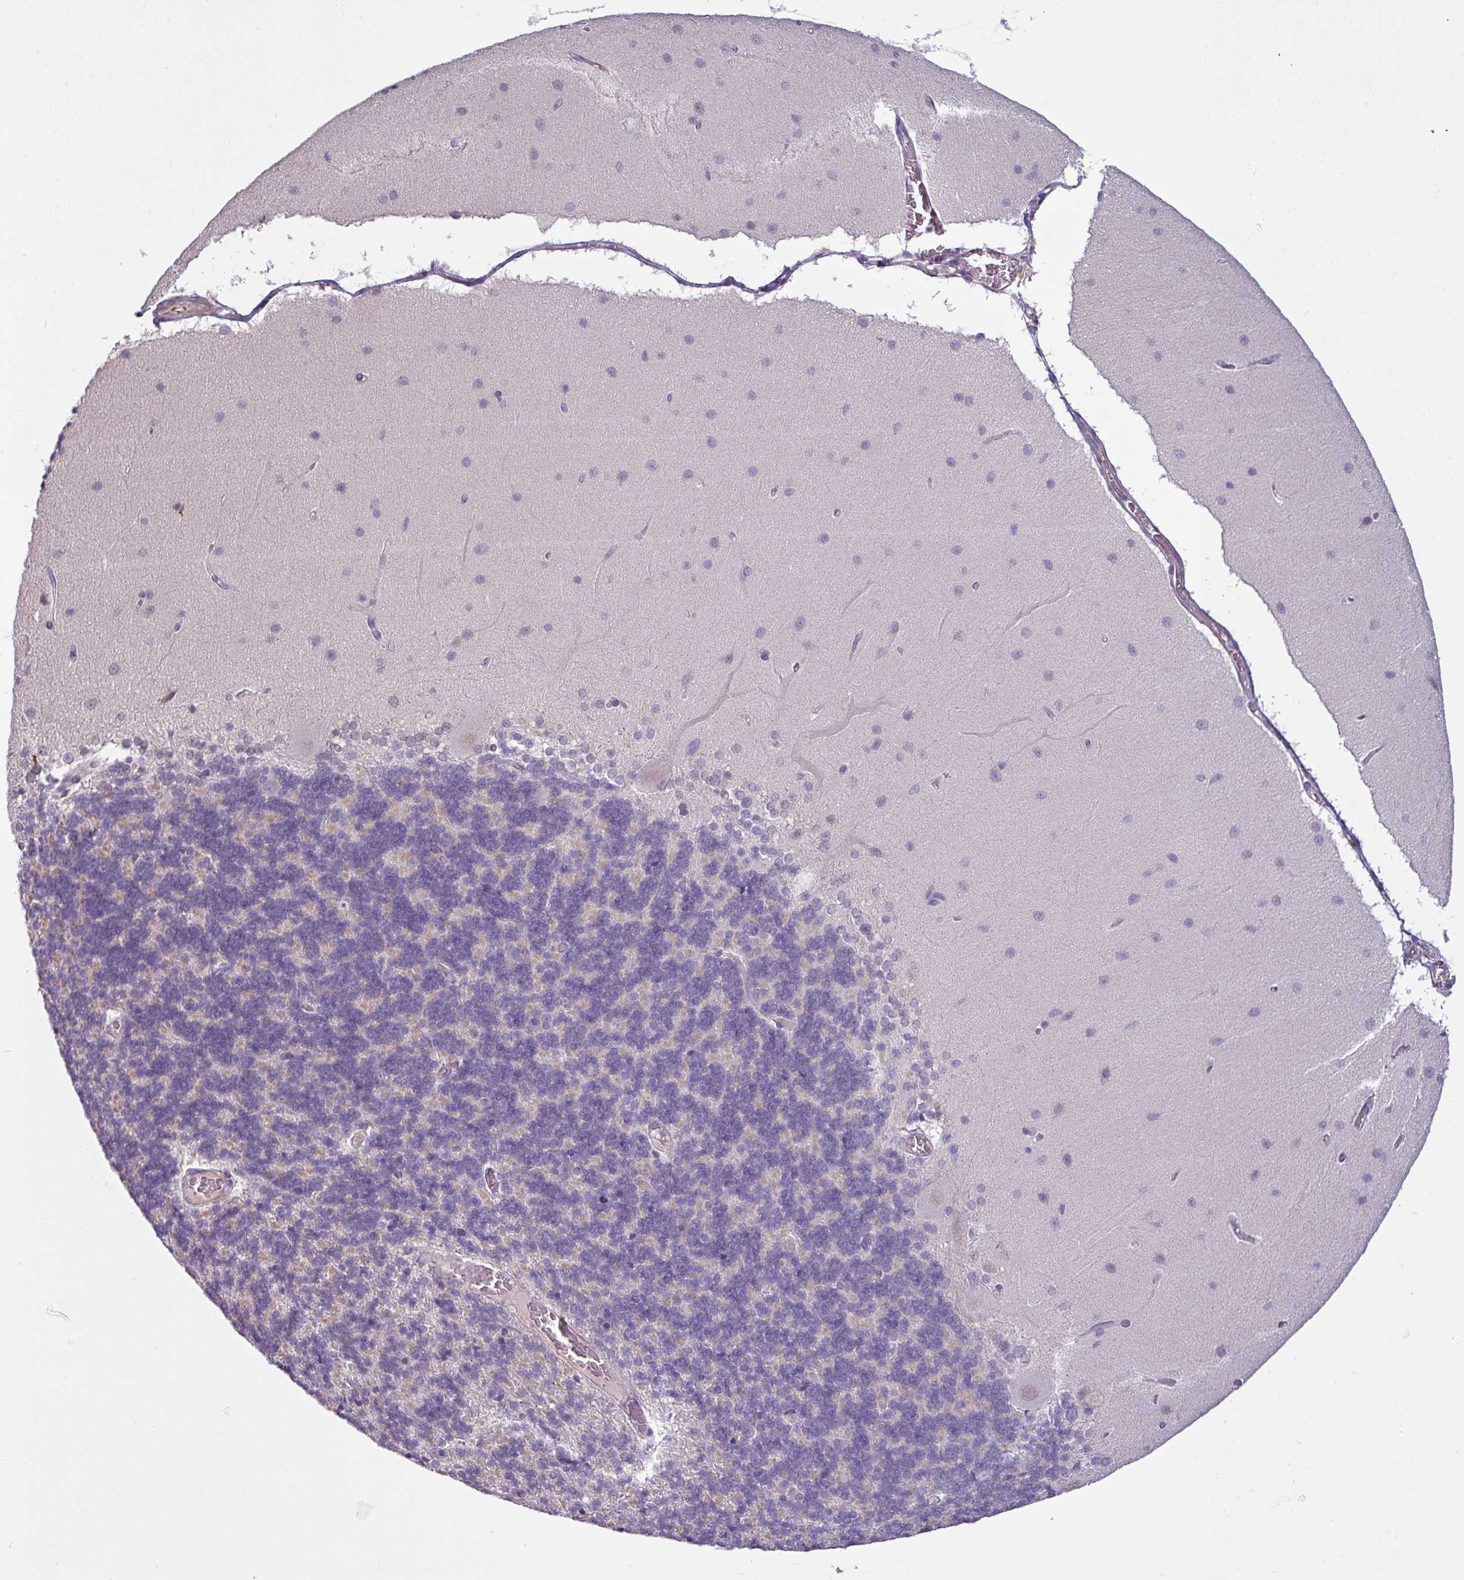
{"staining": {"intensity": "weak", "quantity": "25%-75%", "location": "cytoplasmic/membranous"}, "tissue": "cerebellum", "cell_type": "Cells in granular layer", "image_type": "normal", "snomed": [{"axis": "morphology", "description": "Normal tissue, NOS"}, {"axis": "topography", "description": "Cerebellum"}], "caption": "This is an image of IHC staining of normal cerebellum, which shows weak expression in the cytoplasmic/membranous of cells in granular layer.", "gene": "UVSSA", "patient": {"sex": "female", "age": 54}}